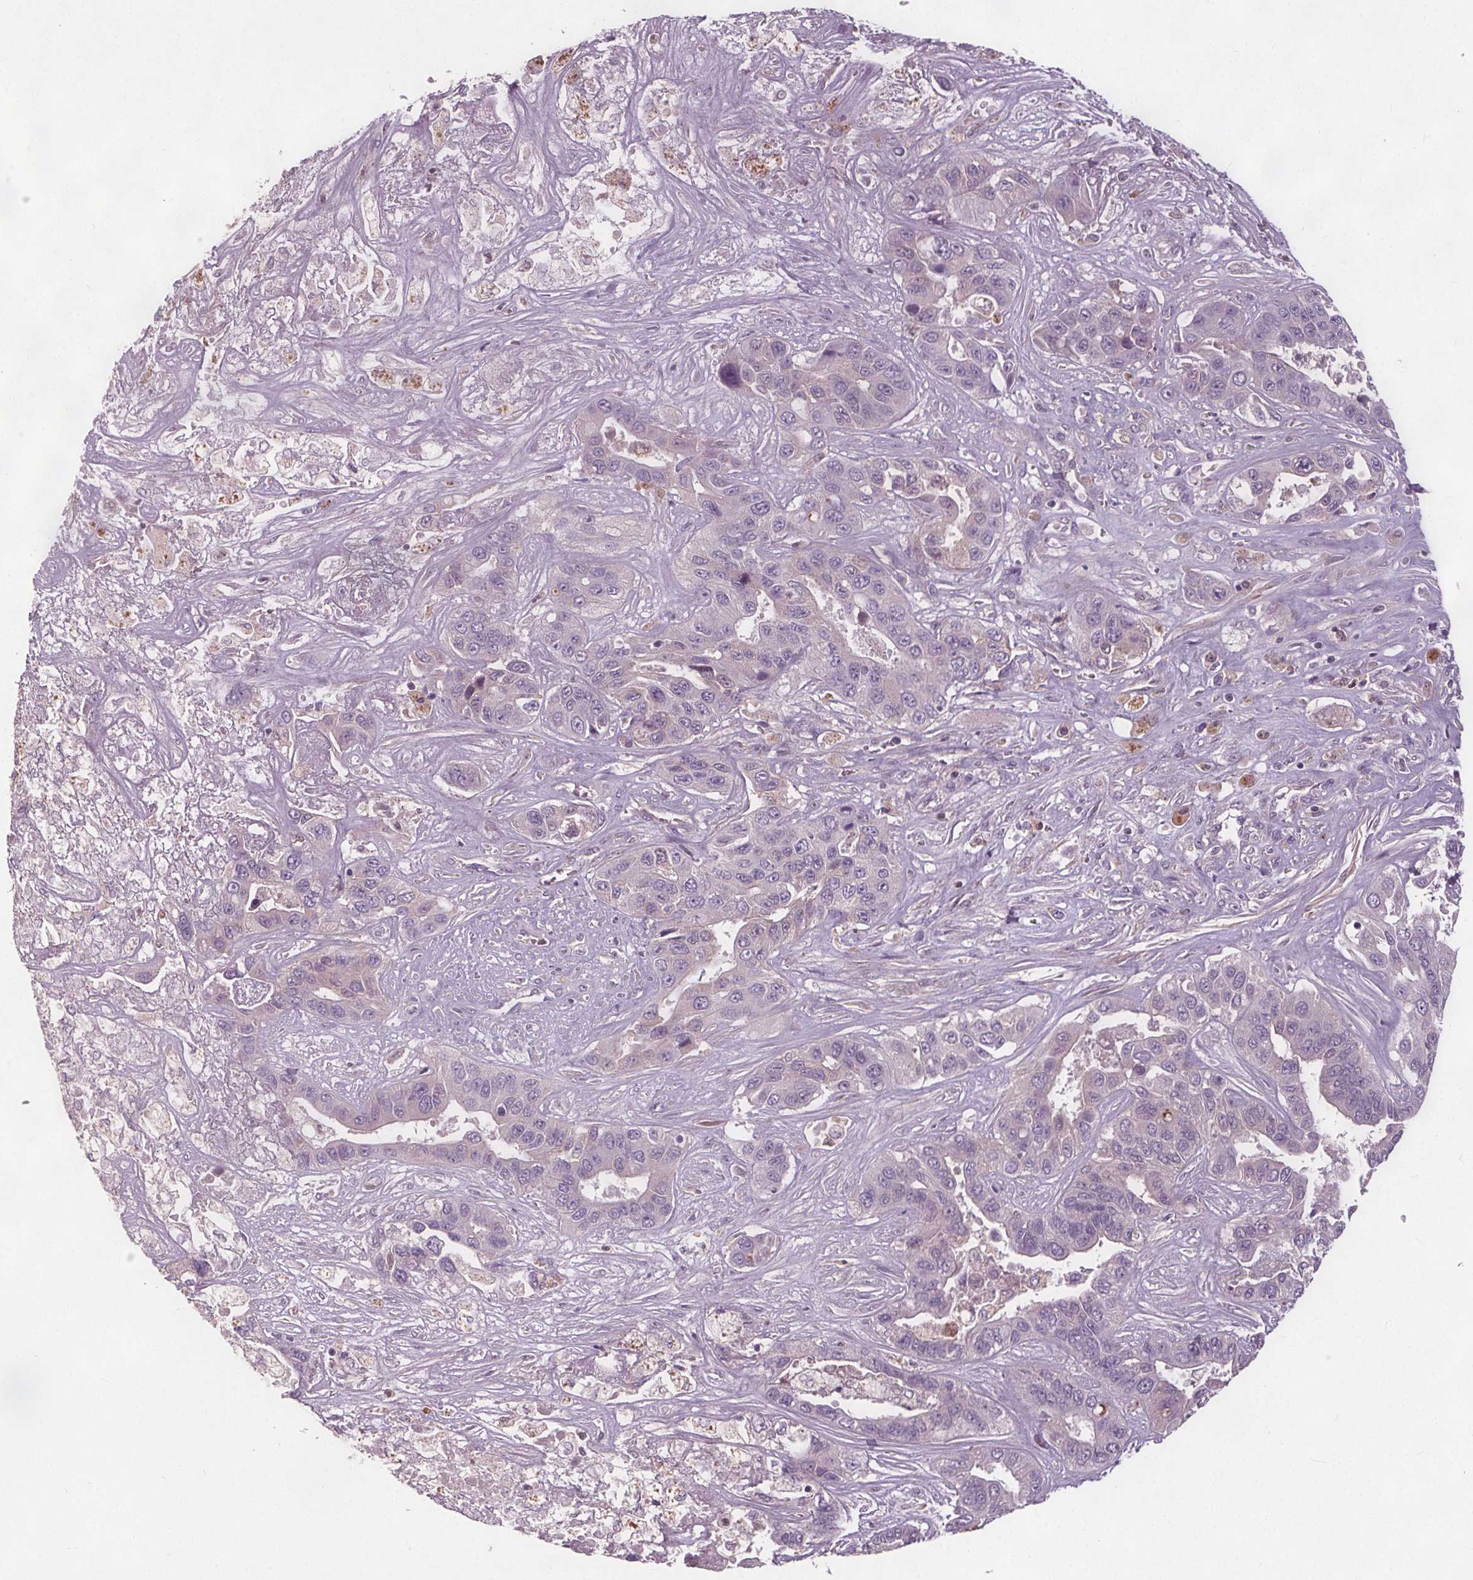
{"staining": {"intensity": "negative", "quantity": "none", "location": "none"}, "tissue": "liver cancer", "cell_type": "Tumor cells", "image_type": "cancer", "snomed": [{"axis": "morphology", "description": "Cholangiocarcinoma"}, {"axis": "topography", "description": "Liver"}], "caption": "This histopathology image is of liver cholangiocarcinoma stained with immunohistochemistry (IHC) to label a protein in brown with the nuclei are counter-stained blue. There is no staining in tumor cells.", "gene": "PDGFD", "patient": {"sex": "female", "age": 52}}